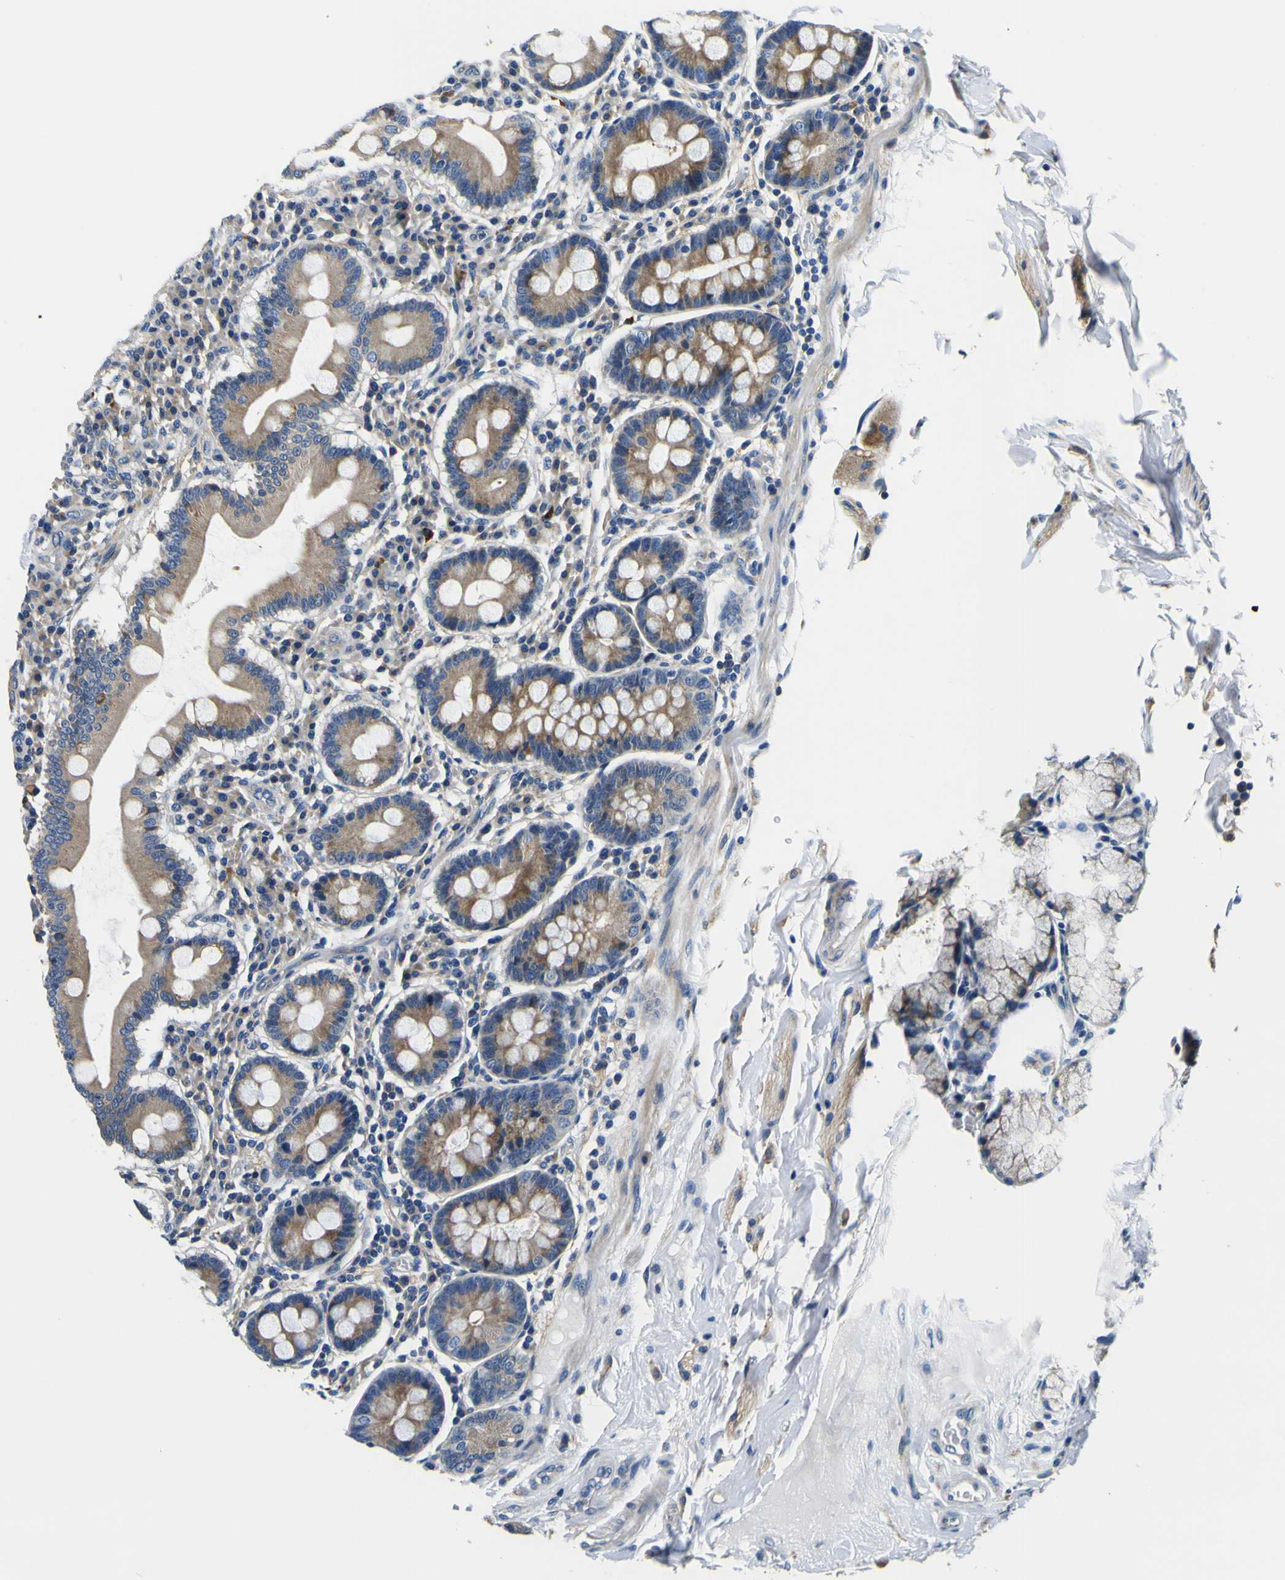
{"staining": {"intensity": "moderate", "quantity": ">75%", "location": "cytoplasmic/membranous"}, "tissue": "duodenum", "cell_type": "Glandular cells", "image_type": "normal", "snomed": [{"axis": "morphology", "description": "Normal tissue, NOS"}, {"axis": "topography", "description": "Duodenum"}], "caption": "Unremarkable duodenum displays moderate cytoplasmic/membranous staining in about >75% of glandular cells.", "gene": "CLSTN1", "patient": {"sex": "male", "age": 50}}